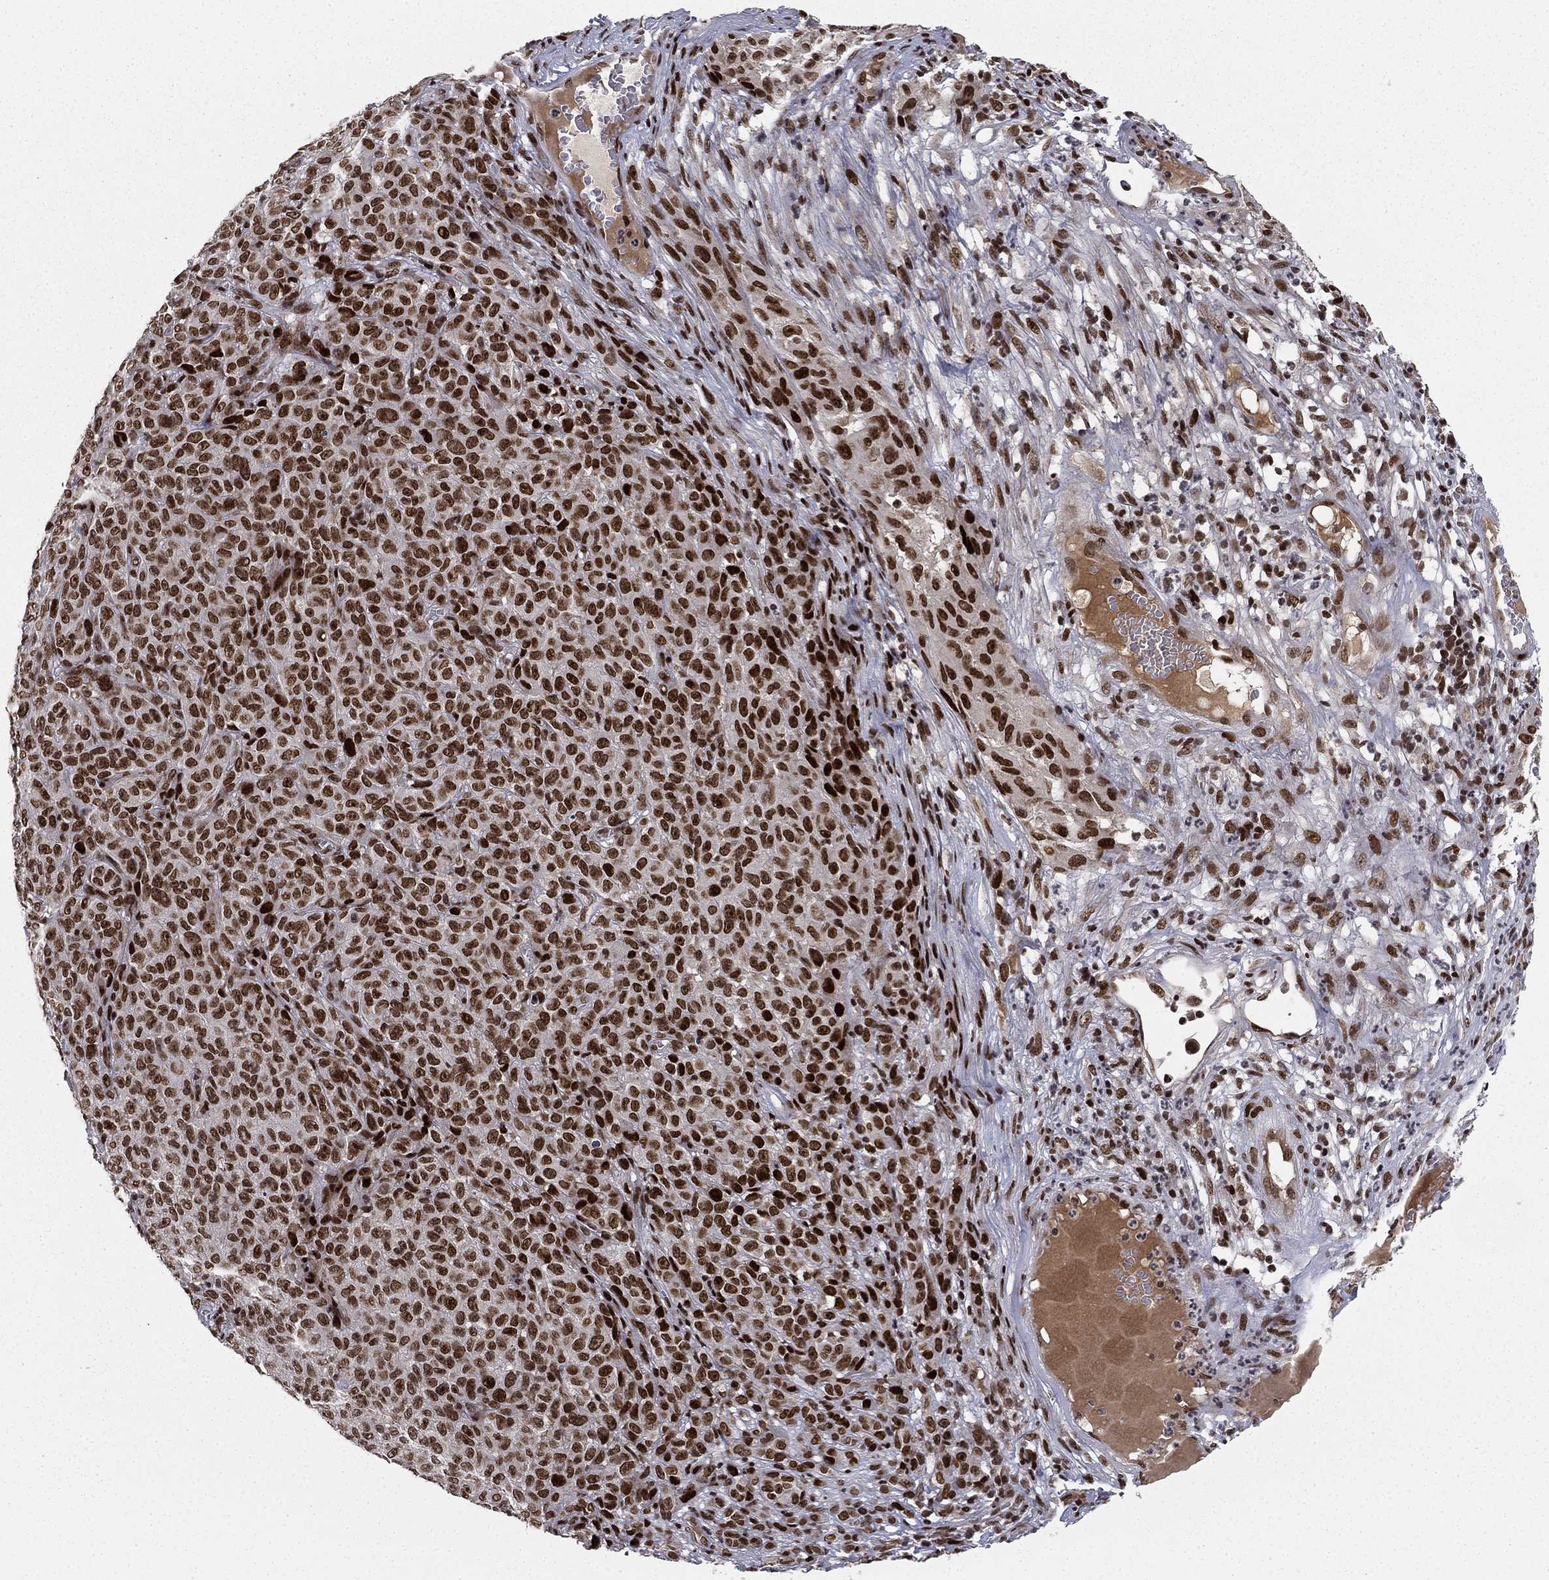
{"staining": {"intensity": "strong", "quantity": ">75%", "location": "nuclear"}, "tissue": "melanoma", "cell_type": "Tumor cells", "image_type": "cancer", "snomed": [{"axis": "morphology", "description": "Malignant melanoma, NOS"}, {"axis": "topography", "description": "Skin"}], "caption": "Malignant melanoma stained with a brown dye shows strong nuclear positive staining in about >75% of tumor cells.", "gene": "RTF1", "patient": {"sex": "female", "age": 82}}